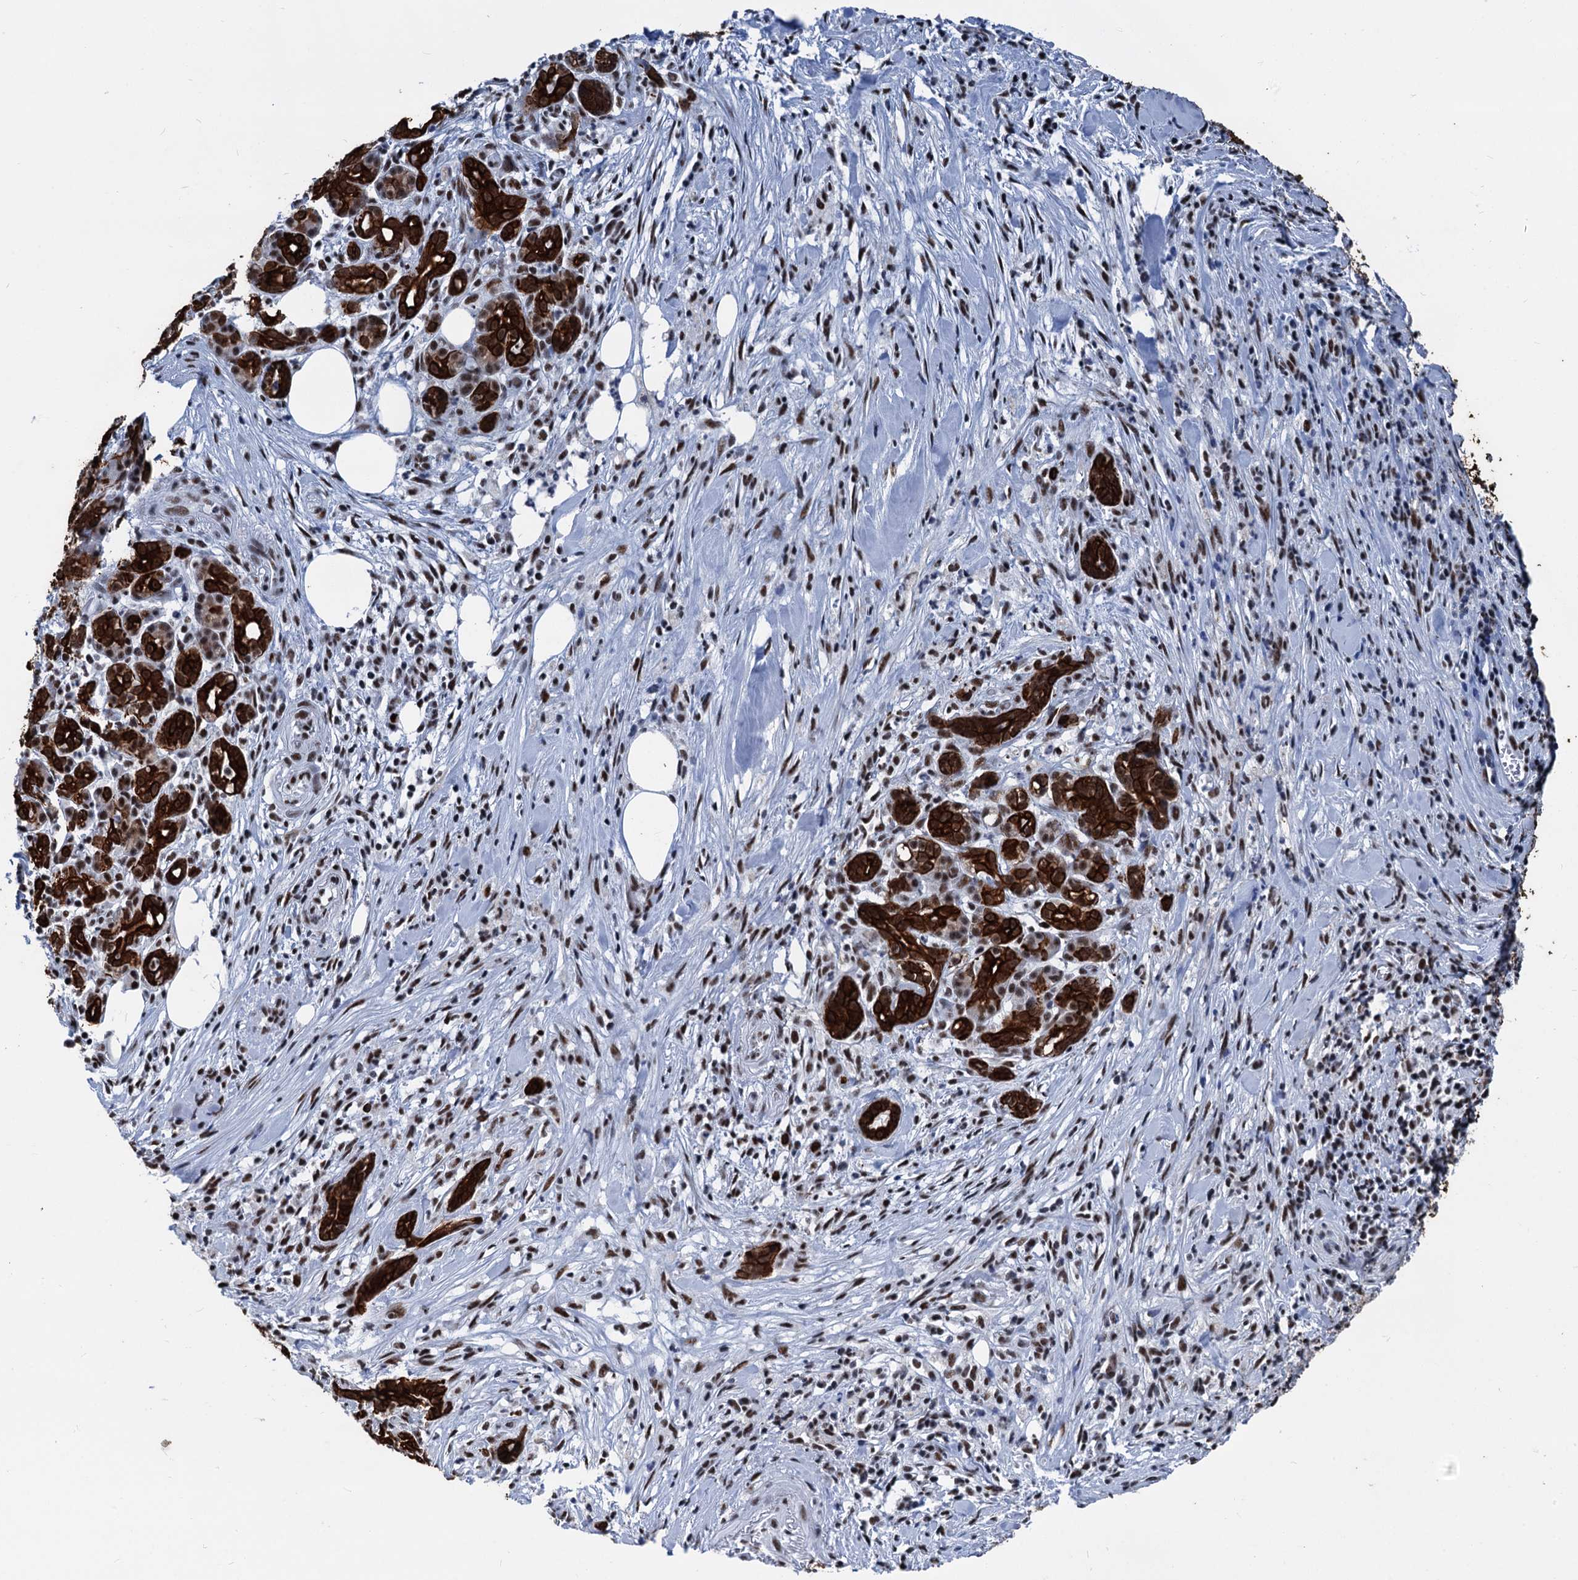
{"staining": {"intensity": "strong", "quantity": ">75%", "location": "cytoplasmic/membranous,nuclear"}, "tissue": "pancreatic cancer", "cell_type": "Tumor cells", "image_type": "cancer", "snomed": [{"axis": "morphology", "description": "Adenocarcinoma, NOS"}, {"axis": "topography", "description": "Pancreas"}], "caption": "Immunohistochemical staining of human pancreatic cancer reveals high levels of strong cytoplasmic/membranous and nuclear staining in approximately >75% of tumor cells.", "gene": "DDX23", "patient": {"sex": "female", "age": 66}}